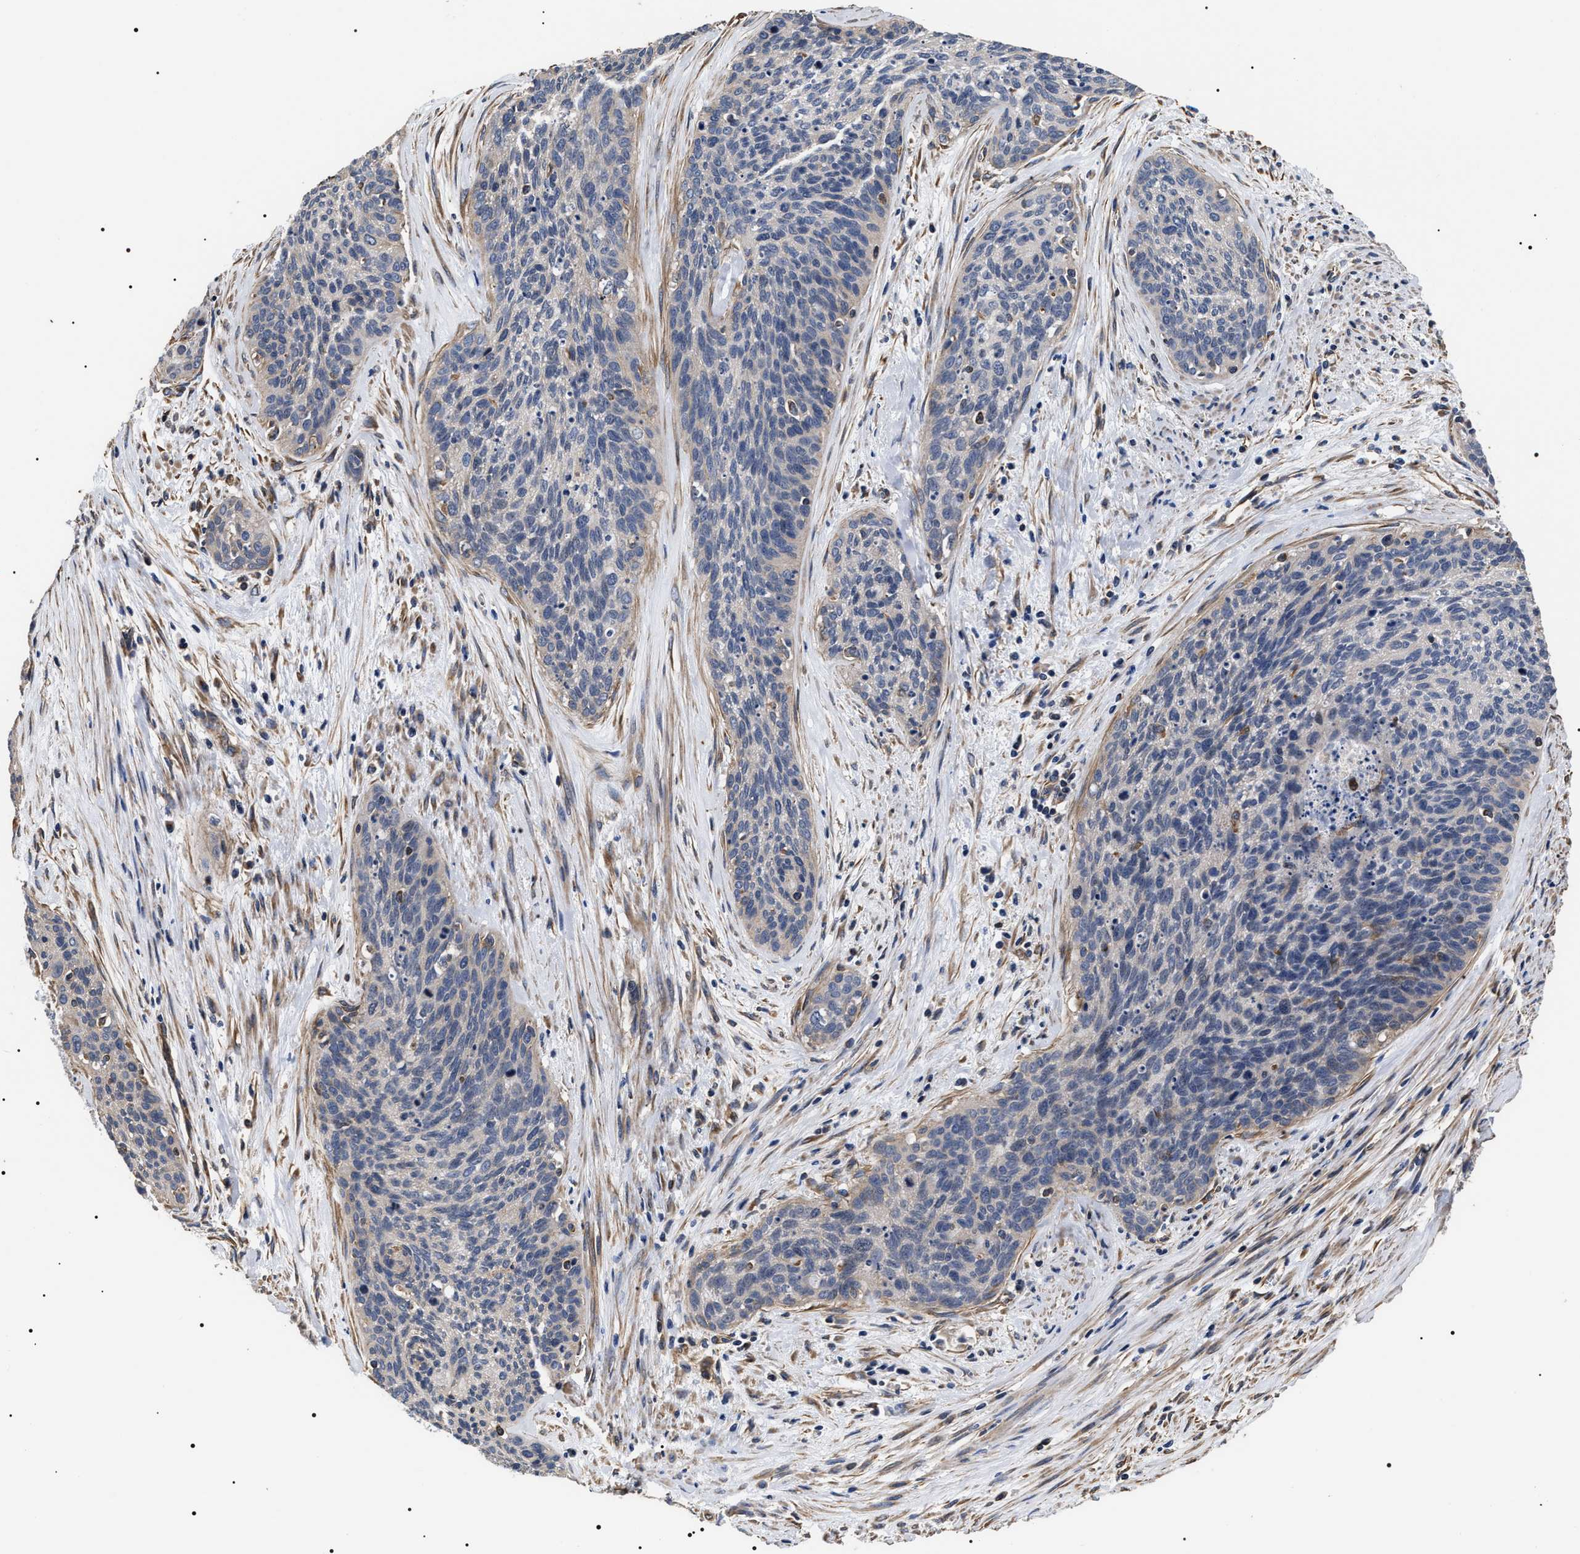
{"staining": {"intensity": "weak", "quantity": "<25%", "location": "cytoplasmic/membranous"}, "tissue": "cervical cancer", "cell_type": "Tumor cells", "image_type": "cancer", "snomed": [{"axis": "morphology", "description": "Squamous cell carcinoma, NOS"}, {"axis": "topography", "description": "Cervix"}], "caption": "Immunohistochemical staining of human cervical squamous cell carcinoma shows no significant expression in tumor cells. The staining is performed using DAB brown chromogen with nuclei counter-stained in using hematoxylin.", "gene": "TSPAN33", "patient": {"sex": "female", "age": 55}}